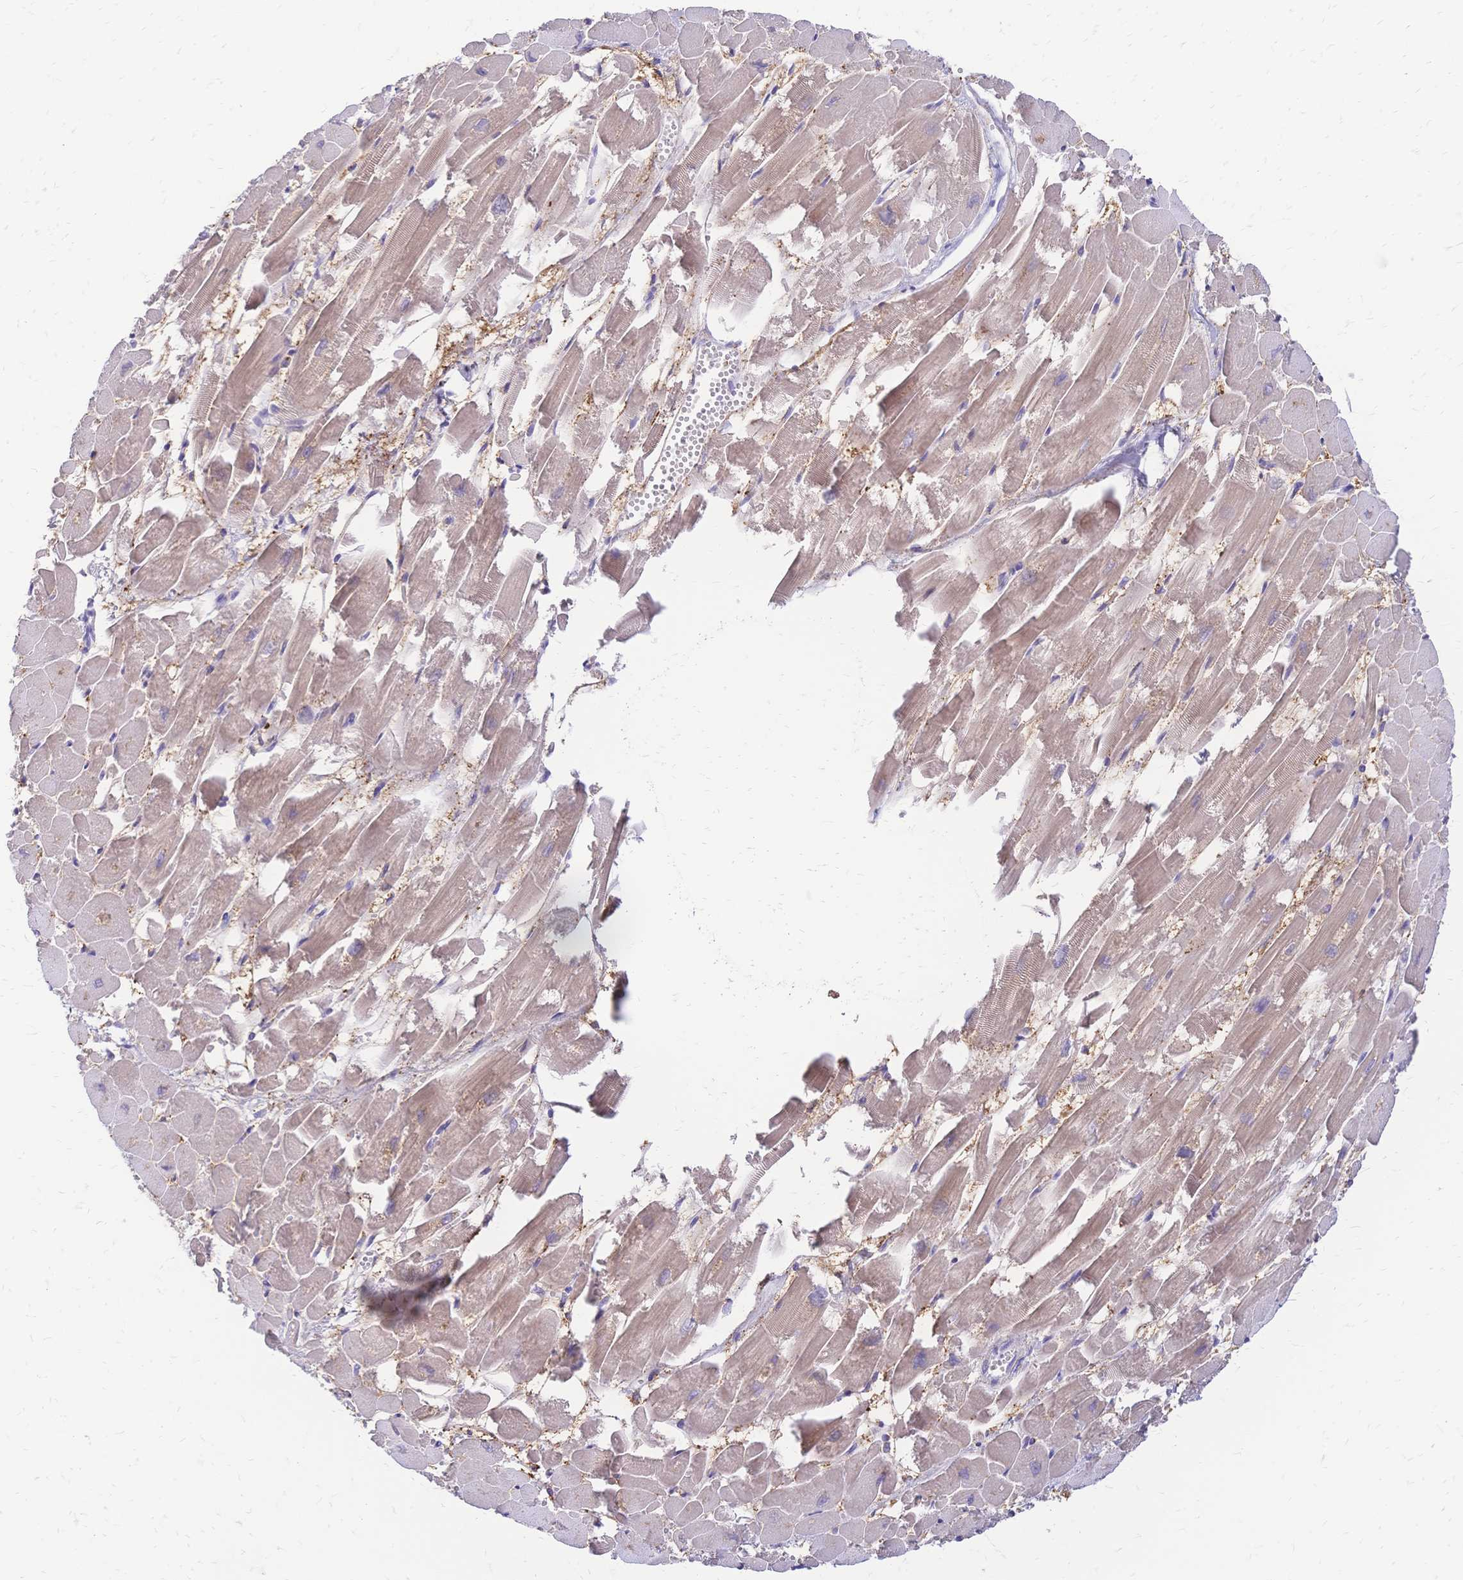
{"staining": {"intensity": "moderate", "quantity": ">75%", "location": "cytoplasmic/membranous"}, "tissue": "heart muscle", "cell_type": "Cardiomyocytes", "image_type": "normal", "snomed": [{"axis": "morphology", "description": "Normal tissue, NOS"}, {"axis": "topography", "description": "Heart"}], "caption": "Heart muscle stained for a protein exhibits moderate cytoplasmic/membranous positivity in cardiomyocytes. The protein of interest is shown in brown color, while the nuclei are stained blue.", "gene": "GRB7", "patient": {"sex": "female", "age": 52}}